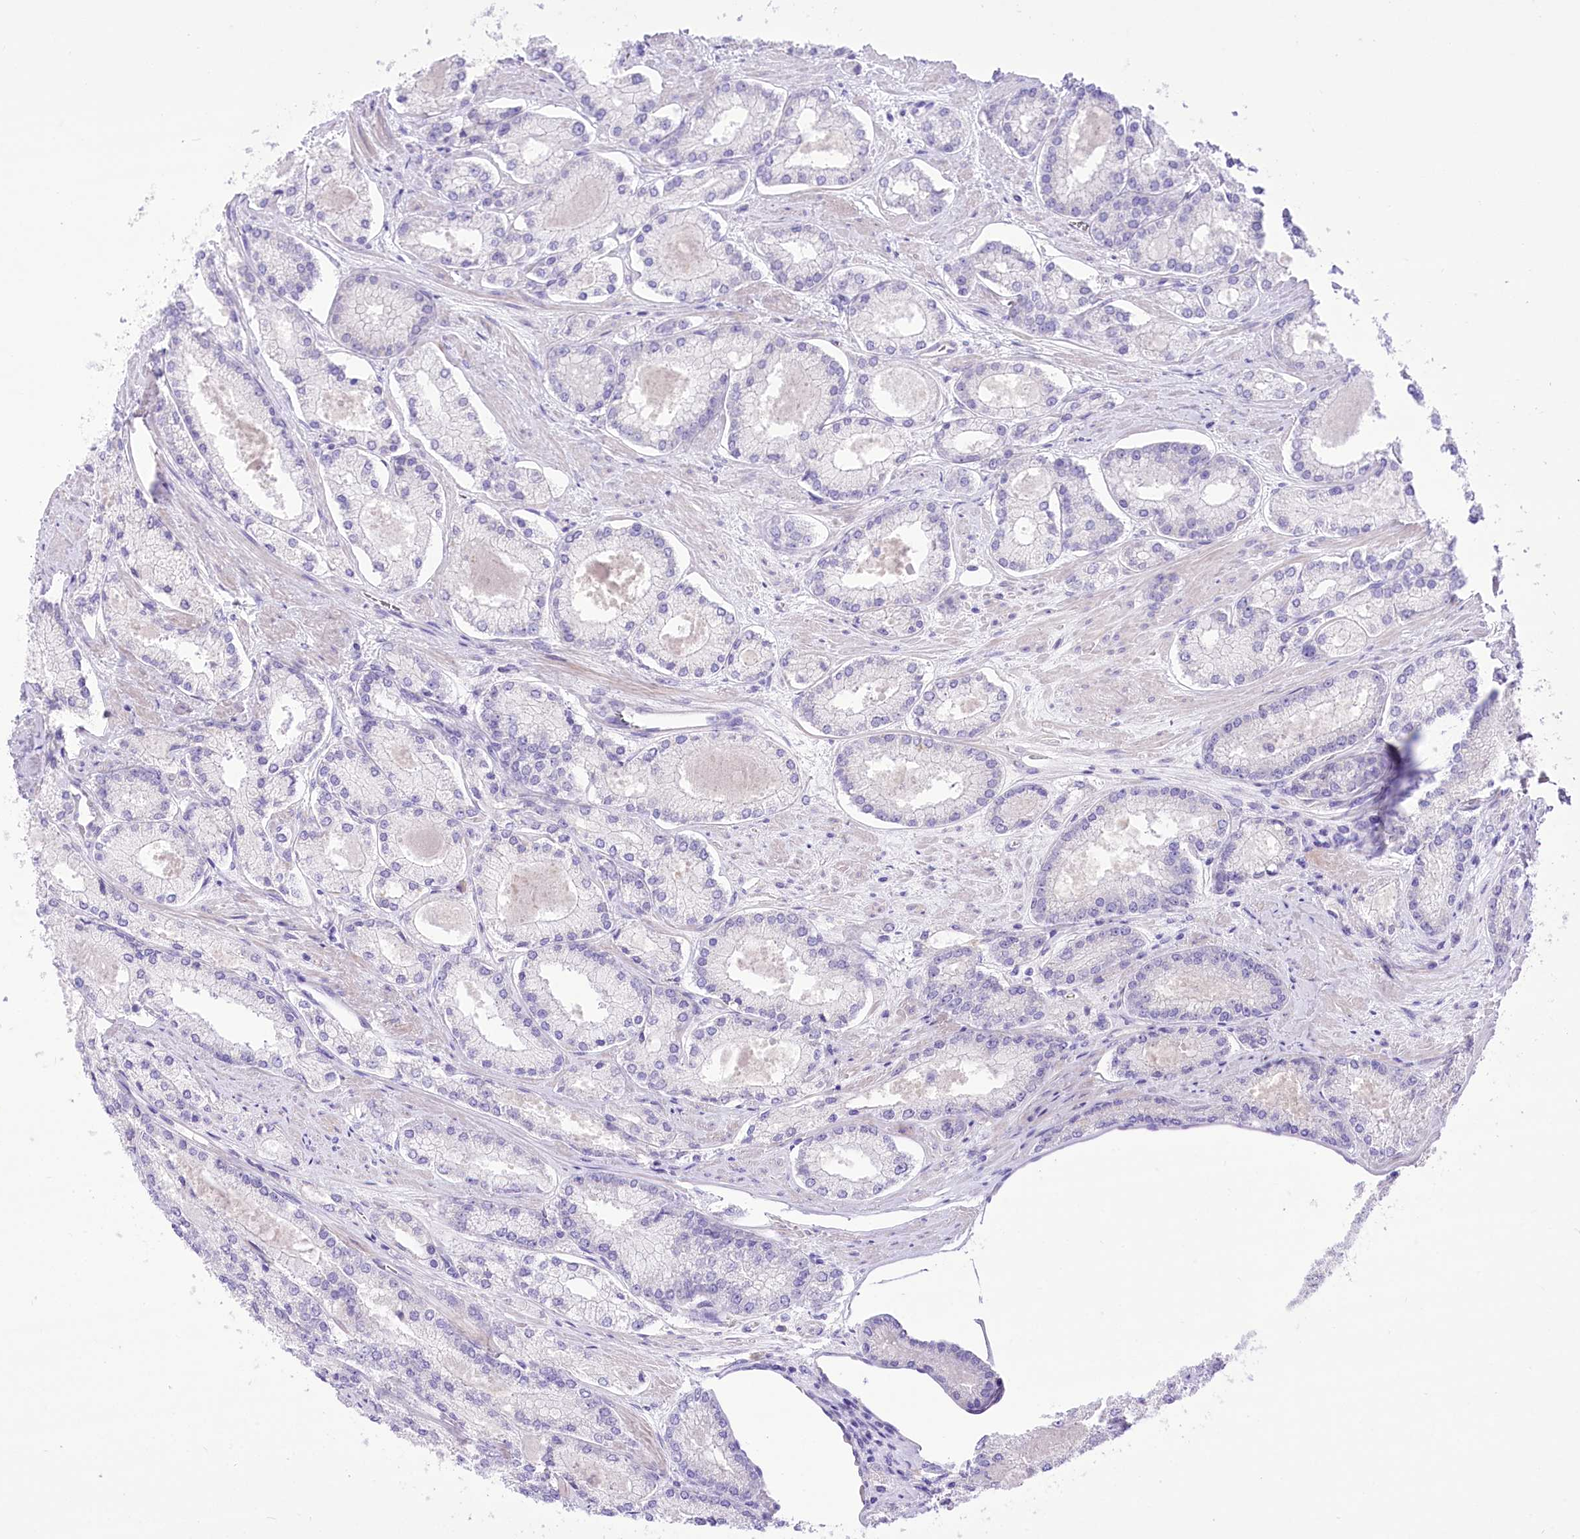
{"staining": {"intensity": "negative", "quantity": "none", "location": "none"}, "tissue": "prostate cancer", "cell_type": "Tumor cells", "image_type": "cancer", "snomed": [{"axis": "morphology", "description": "Adenocarcinoma, Low grade"}, {"axis": "topography", "description": "Prostate"}], "caption": "A micrograph of prostate cancer stained for a protein shows no brown staining in tumor cells. (DAB immunohistochemistry (IHC) visualized using brightfield microscopy, high magnification).", "gene": "HELT", "patient": {"sex": "male", "age": 74}}